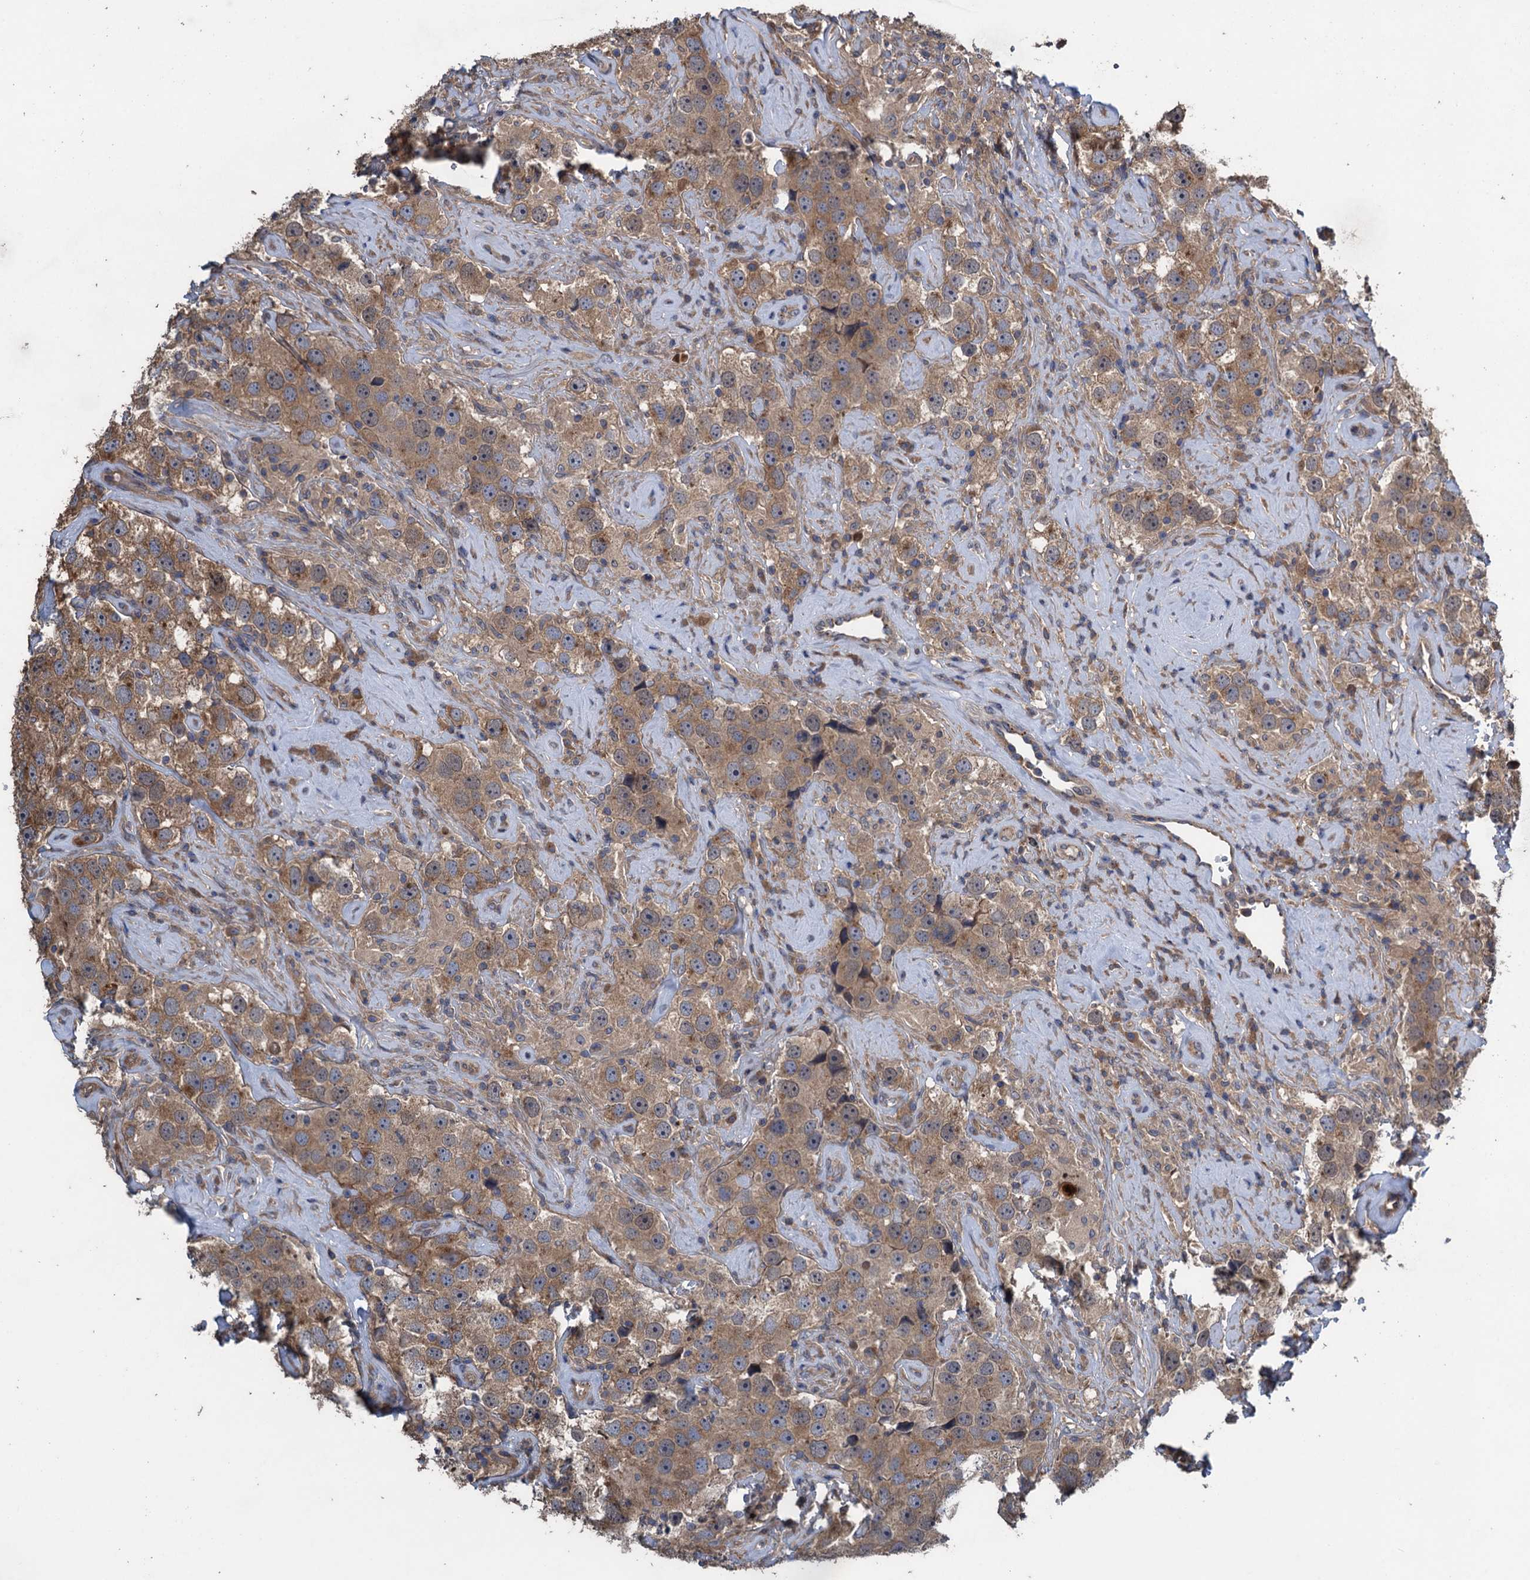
{"staining": {"intensity": "moderate", "quantity": ">75%", "location": "cytoplasmic/membranous"}, "tissue": "testis cancer", "cell_type": "Tumor cells", "image_type": "cancer", "snomed": [{"axis": "morphology", "description": "Seminoma, NOS"}, {"axis": "topography", "description": "Testis"}], "caption": "A photomicrograph of seminoma (testis) stained for a protein displays moderate cytoplasmic/membranous brown staining in tumor cells. The protein is stained brown, and the nuclei are stained in blue (DAB (3,3'-diaminobenzidine) IHC with brightfield microscopy, high magnification).", "gene": "CNTN5", "patient": {"sex": "male", "age": 49}}